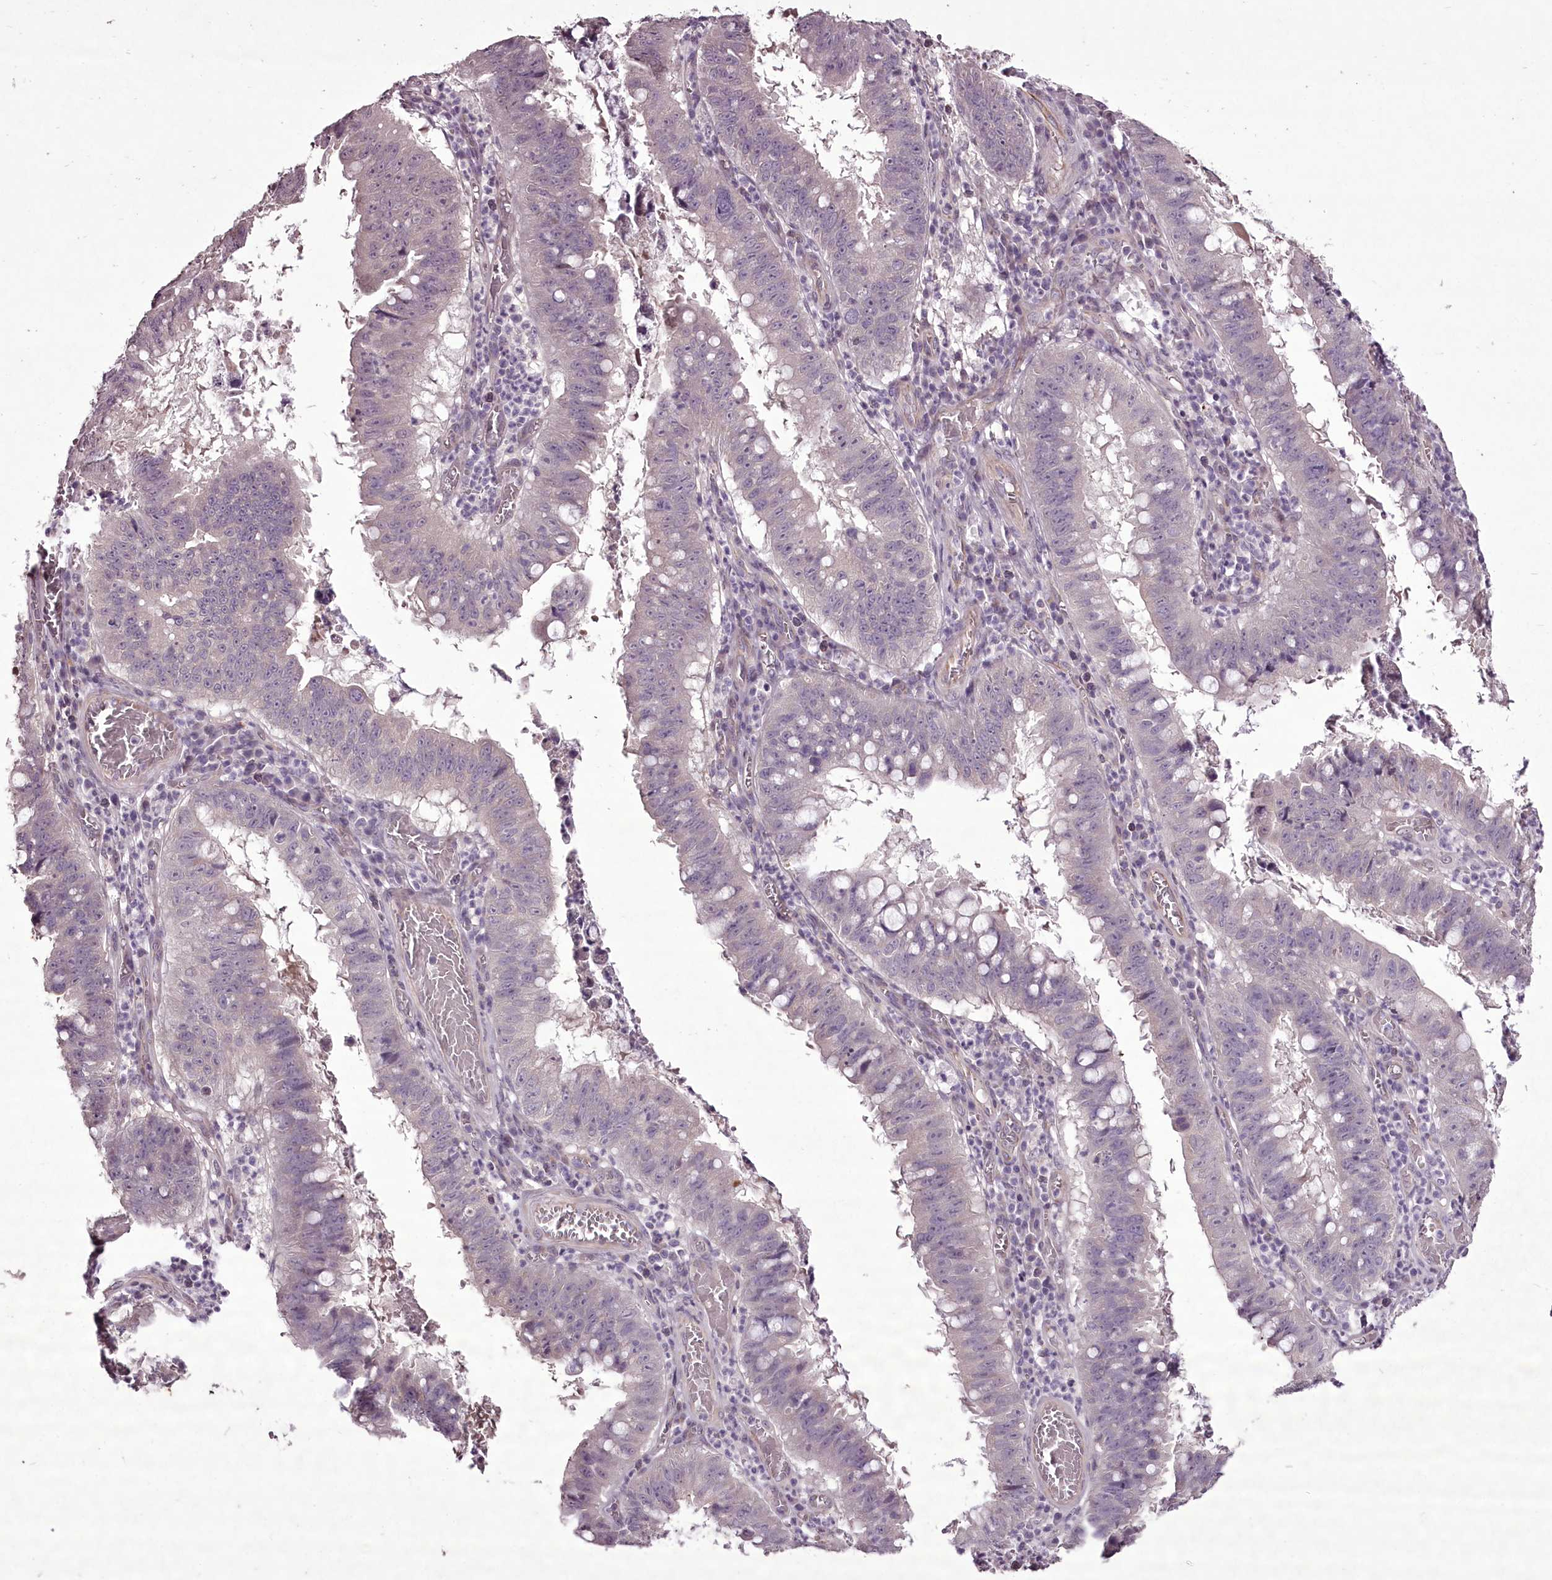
{"staining": {"intensity": "negative", "quantity": "none", "location": "none"}, "tissue": "stomach cancer", "cell_type": "Tumor cells", "image_type": "cancer", "snomed": [{"axis": "morphology", "description": "Adenocarcinoma, NOS"}, {"axis": "topography", "description": "Stomach"}], "caption": "Photomicrograph shows no significant protein staining in tumor cells of adenocarcinoma (stomach).", "gene": "C1orf56", "patient": {"sex": "male", "age": 59}}